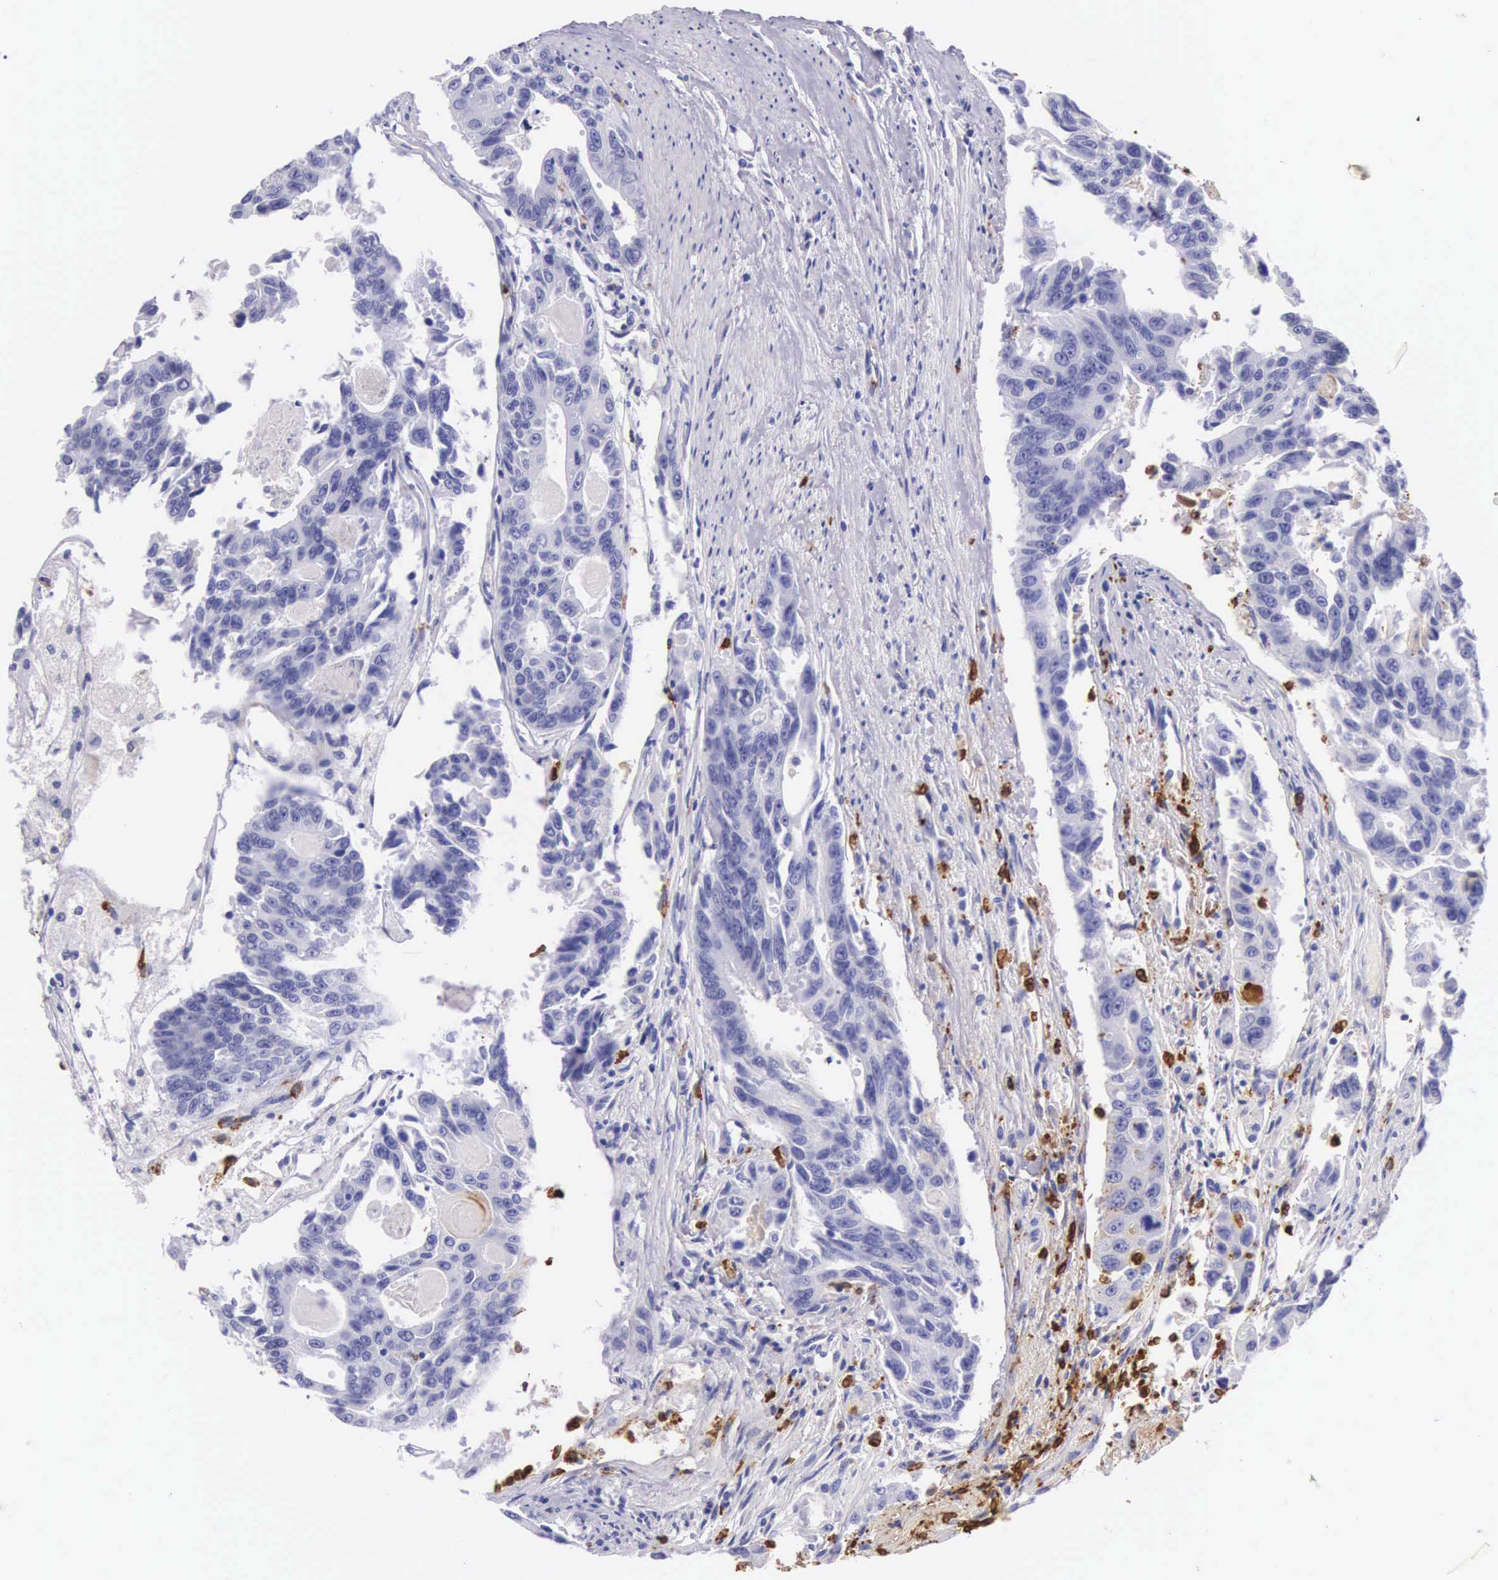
{"staining": {"intensity": "negative", "quantity": "none", "location": "none"}, "tissue": "colorectal cancer", "cell_type": "Tumor cells", "image_type": "cancer", "snomed": [{"axis": "morphology", "description": "Adenocarcinoma, NOS"}, {"axis": "topography", "description": "Colon"}], "caption": "Immunohistochemistry image of neoplastic tissue: colorectal cancer (adenocarcinoma) stained with DAB (3,3'-diaminobenzidine) reveals no significant protein positivity in tumor cells. Brightfield microscopy of immunohistochemistry stained with DAB (3,3'-diaminobenzidine) (brown) and hematoxylin (blue), captured at high magnification.", "gene": "FCN1", "patient": {"sex": "female", "age": 86}}